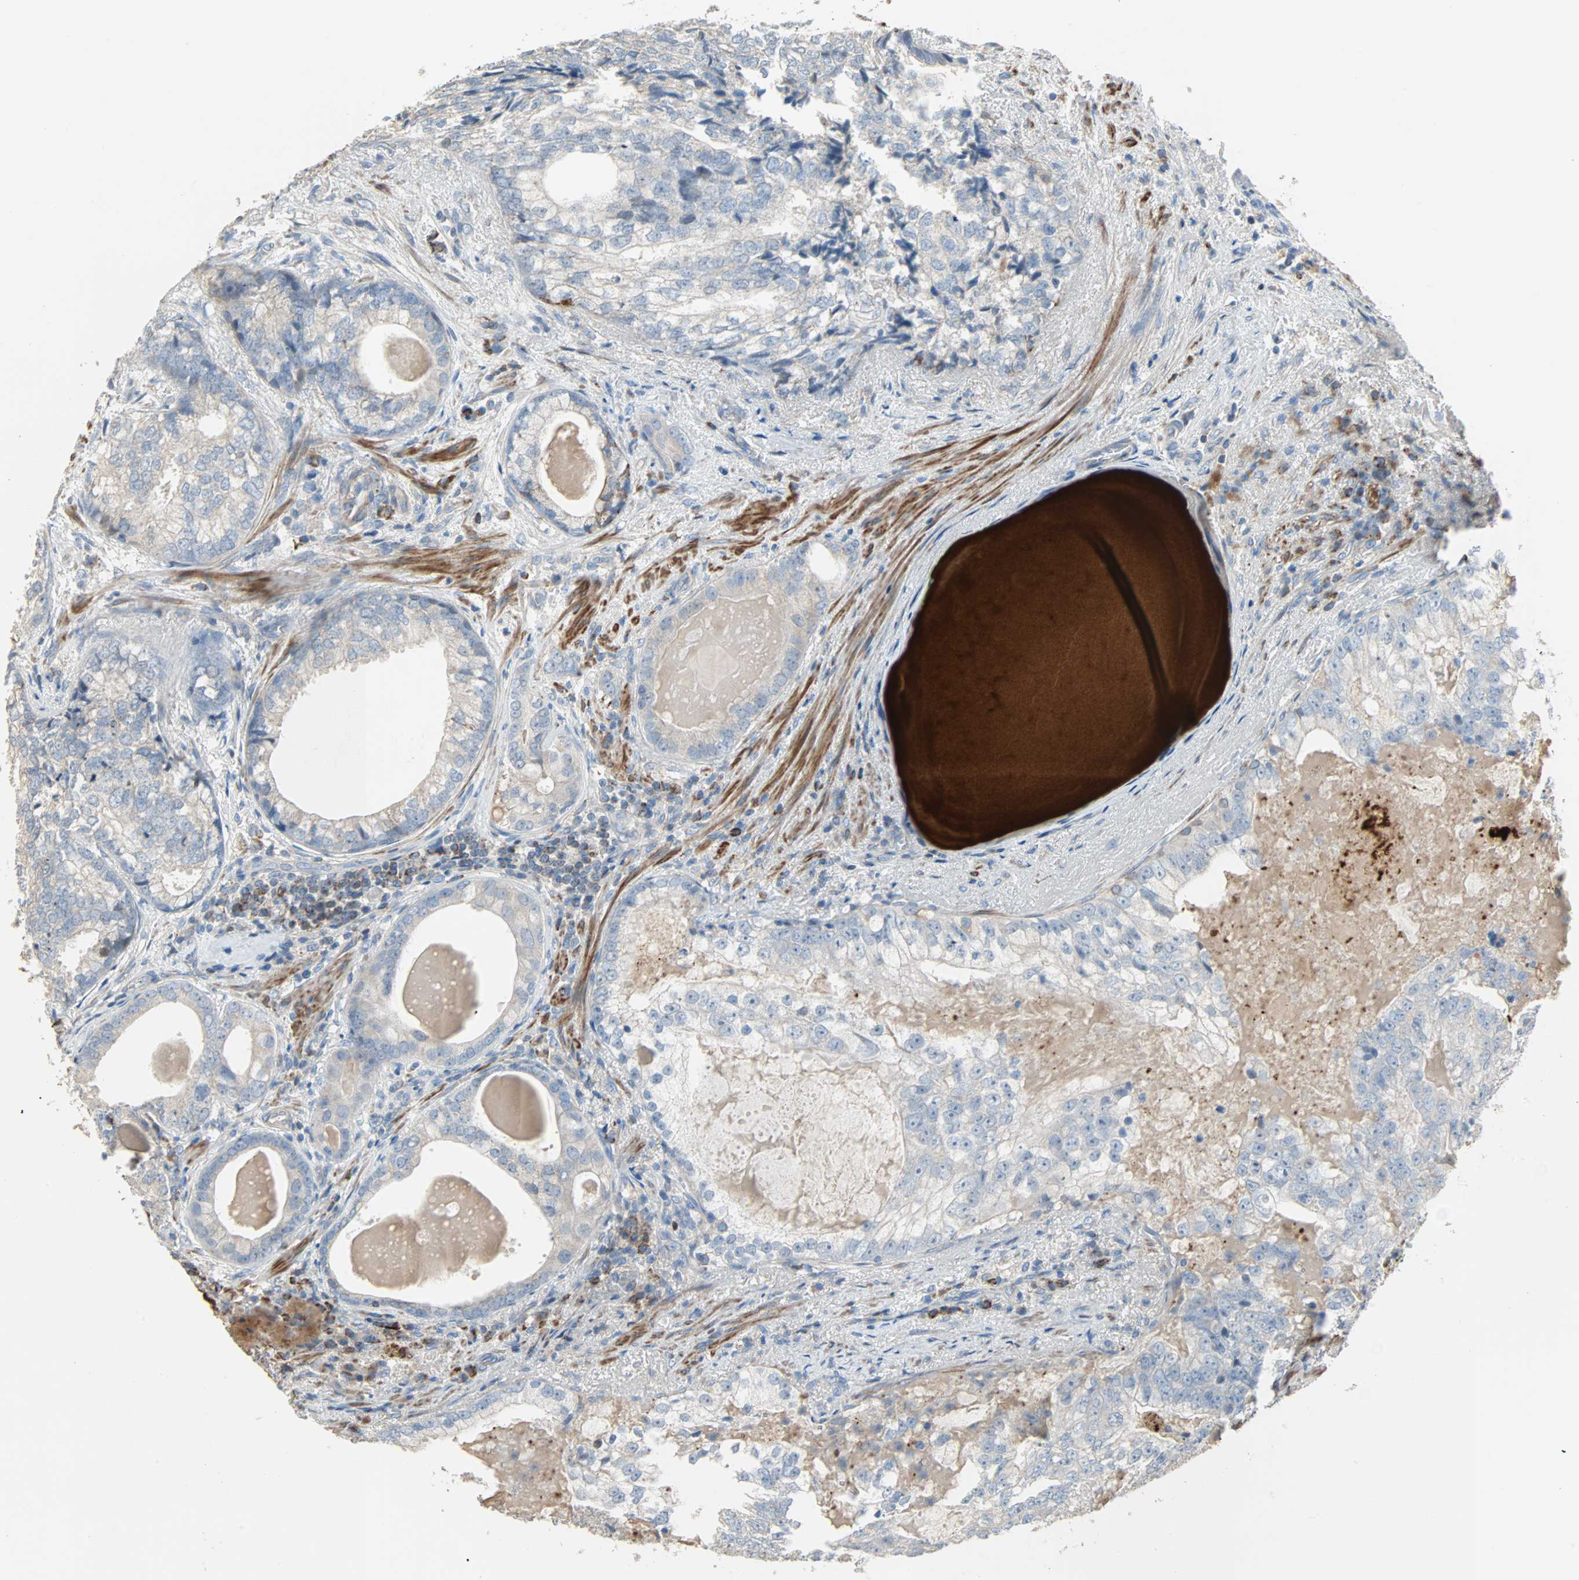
{"staining": {"intensity": "weak", "quantity": "<25%", "location": "cytoplasmic/membranous"}, "tissue": "prostate cancer", "cell_type": "Tumor cells", "image_type": "cancer", "snomed": [{"axis": "morphology", "description": "Adenocarcinoma, High grade"}, {"axis": "topography", "description": "Prostate"}], "caption": "Immunohistochemistry (IHC) image of neoplastic tissue: prostate cancer stained with DAB (3,3'-diaminobenzidine) shows no significant protein expression in tumor cells.", "gene": "ACVRL1", "patient": {"sex": "male", "age": 66}}